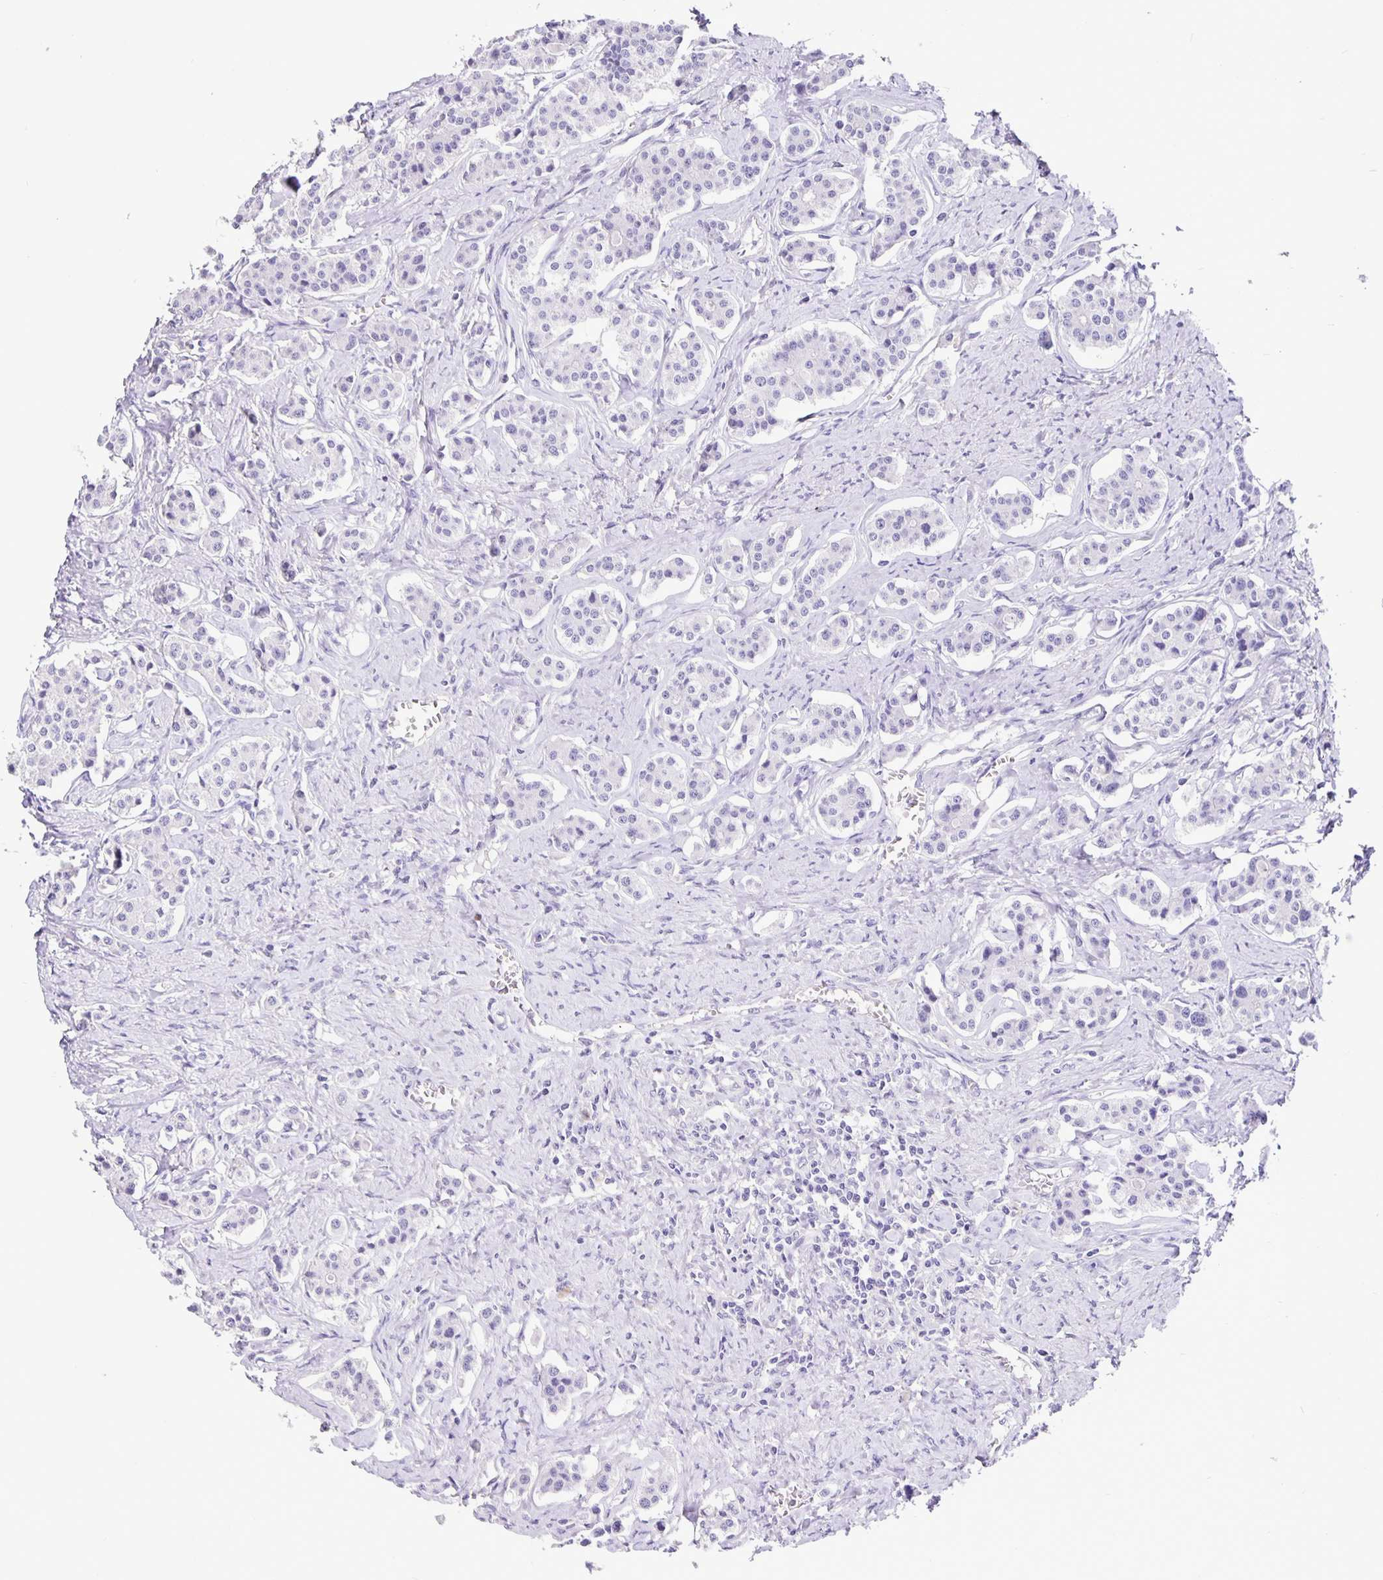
{"staining": {"intensity": "negative", "quantity": "none", "location": "none"}, "tissue": "carcinoid", "cell_type": "Tumor cells", "image_type": "cancer", "snomed": [{"axis": "morphology", "description": "Carcinoid, malignant, NOS"}, {"axis": "topography", "description": "Small intestine"}], "caption": "Immunohistochemistry micrograph of neoplastic tissue: human malignant carcinoid stained with DAB (3,3'-diaminobenzidine) demonstrates no significant protein staining in tumor cells.", "gene": "FOSL2", "patient": {"sex": "male", "age": 63}}